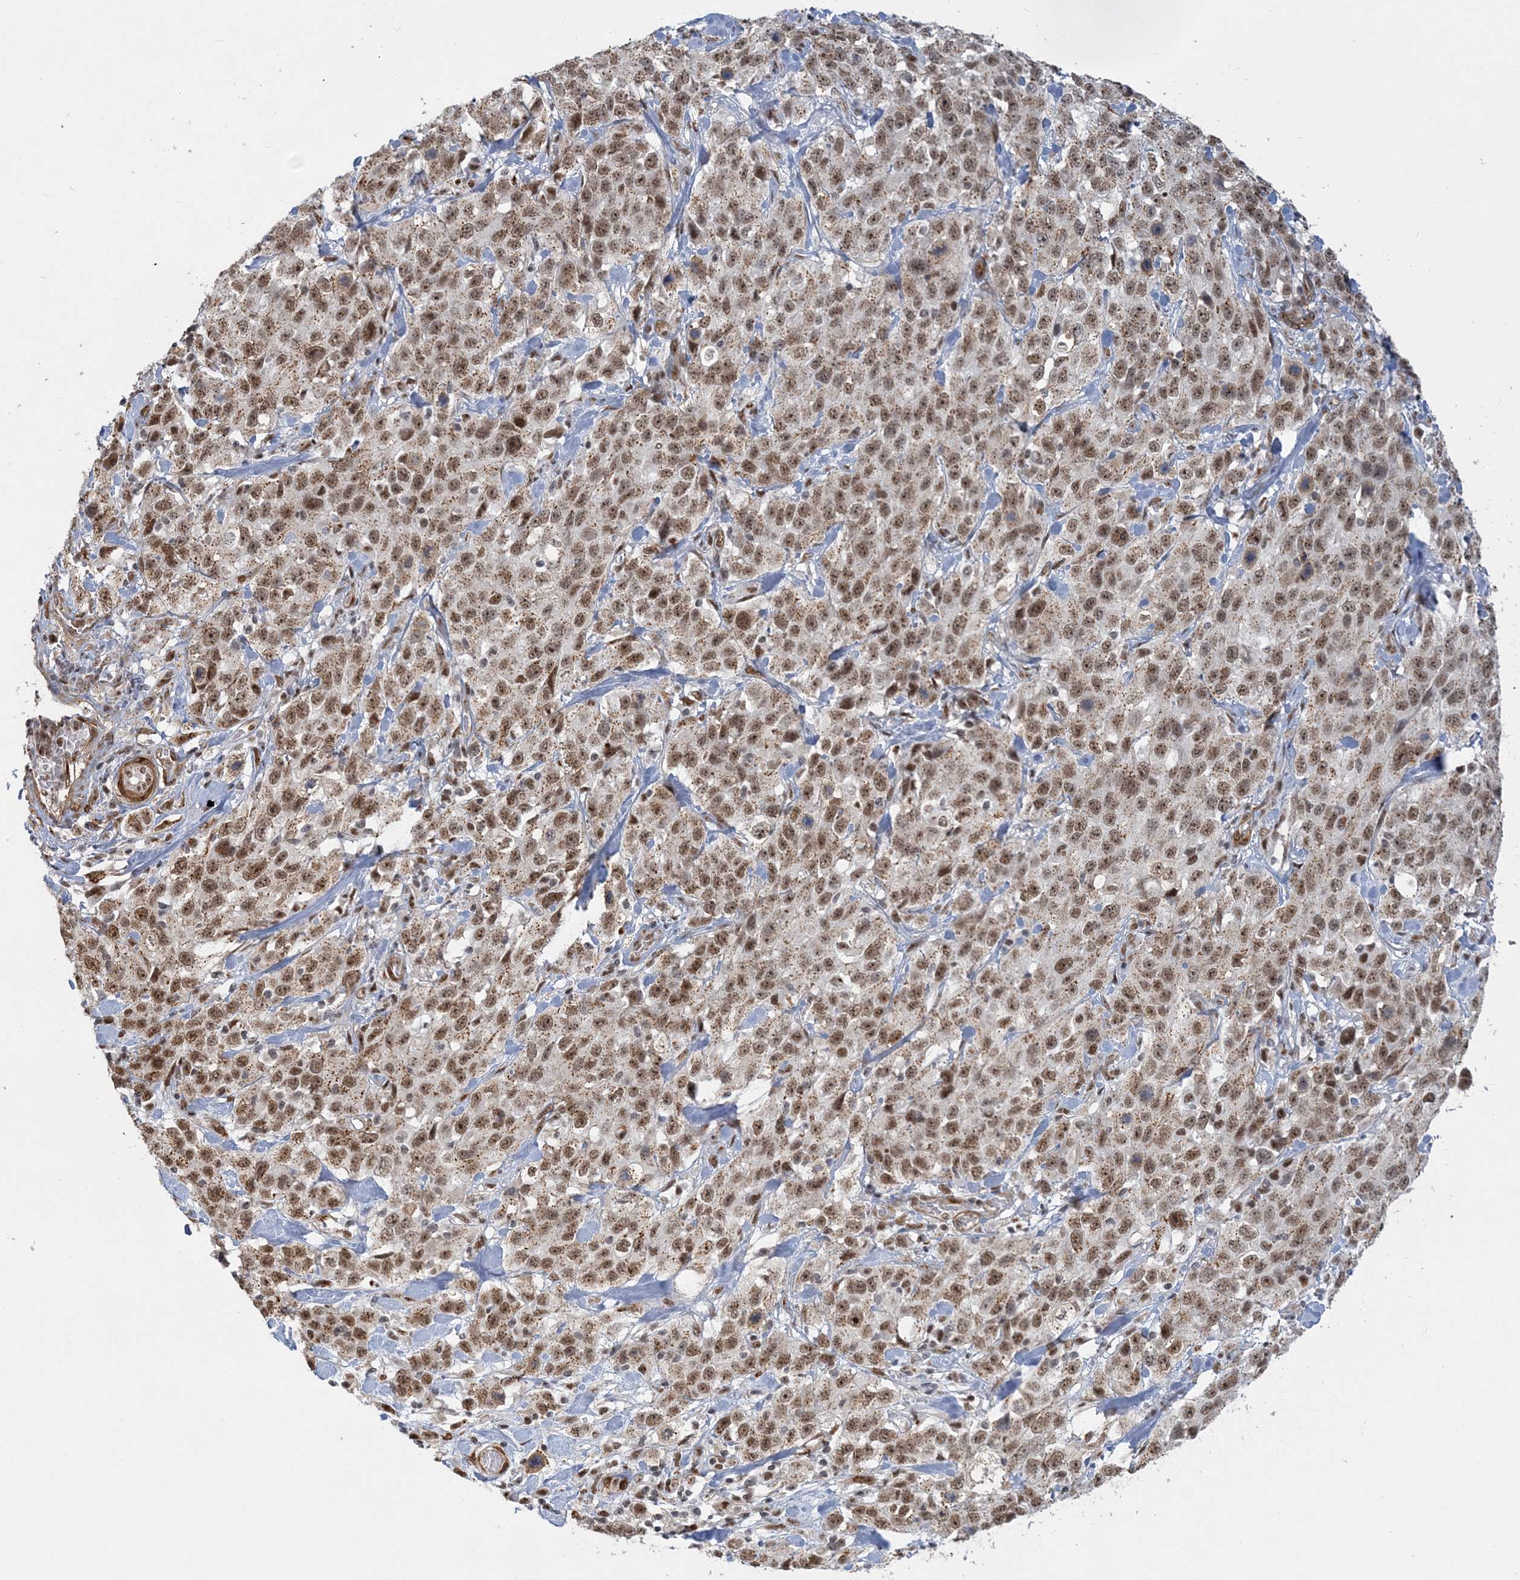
{"staining": {"intensity": "moderate", "quantity": ">75%", "location": "cytoplasmic/membranous,nuclear"}, "tissue": "stomach cancer", "cell_type": "Tumor cells", "image_type": "cancer", "snomed": [{"axis": "morphology", "description": "Normal tissue, NOS"}, {"axis": "morphology", "description": "Adenocarcinoma, NOS"}, {"axis": "topography", "description": "Lymph node"}, {"axis": "topography", "description": "Stomach"}], "caption": "The image reveals immunohistochemical staining of stomach cancer. There is moderate cytoplasmic/membranous and nuclear positivity is seen in about >75% of tumor cells.", "gene": "PLRG1", "patient": {"sex": "male", "age": 48}}